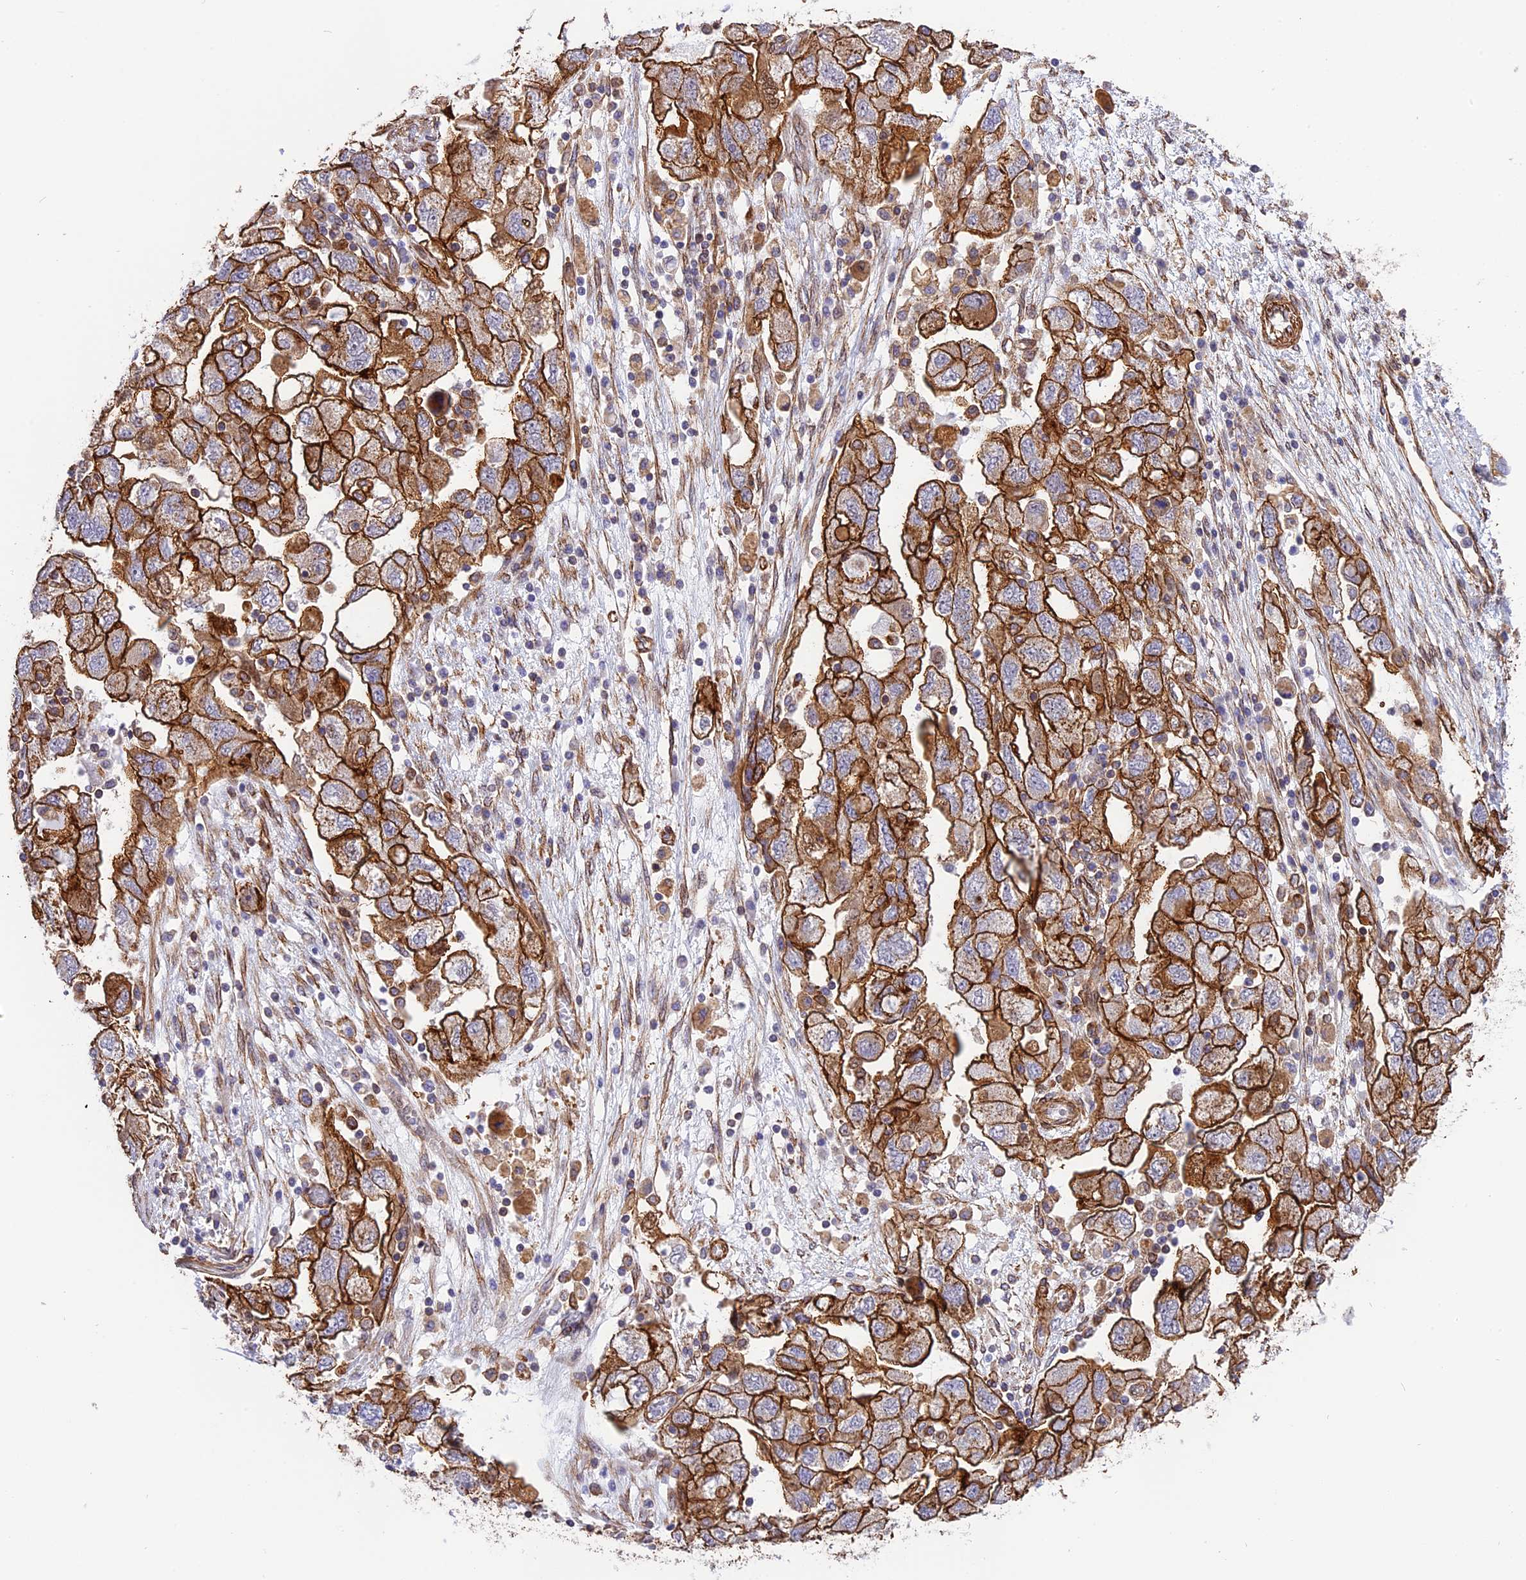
{"staining": {"intensity": "strong", "quantity": ">75%", "location": "cytoplasmic/membranous"}, "tissue": "ovarian cancer", "cell_type": "Tumor cells", "image_type": "cancer", "snomed": [{"axis": "morphology", "description": "Carcinoma, NOS"}, {"axis": "morphology", "description": "Cystadenocarcinoma, serous, NOS"}, {"axis": "topography", "description": "Ovary"}], "caption": "Immunohistochemistry (IHC) histopathology image of ovarian cancer stained for a protein (brown), which shows high levels of strong cytoplasmic/membranous positivity in approximately >75% of tumor cells.", "gene": "R3HDM4", "patient": {"sex": "female", "age": 69}}